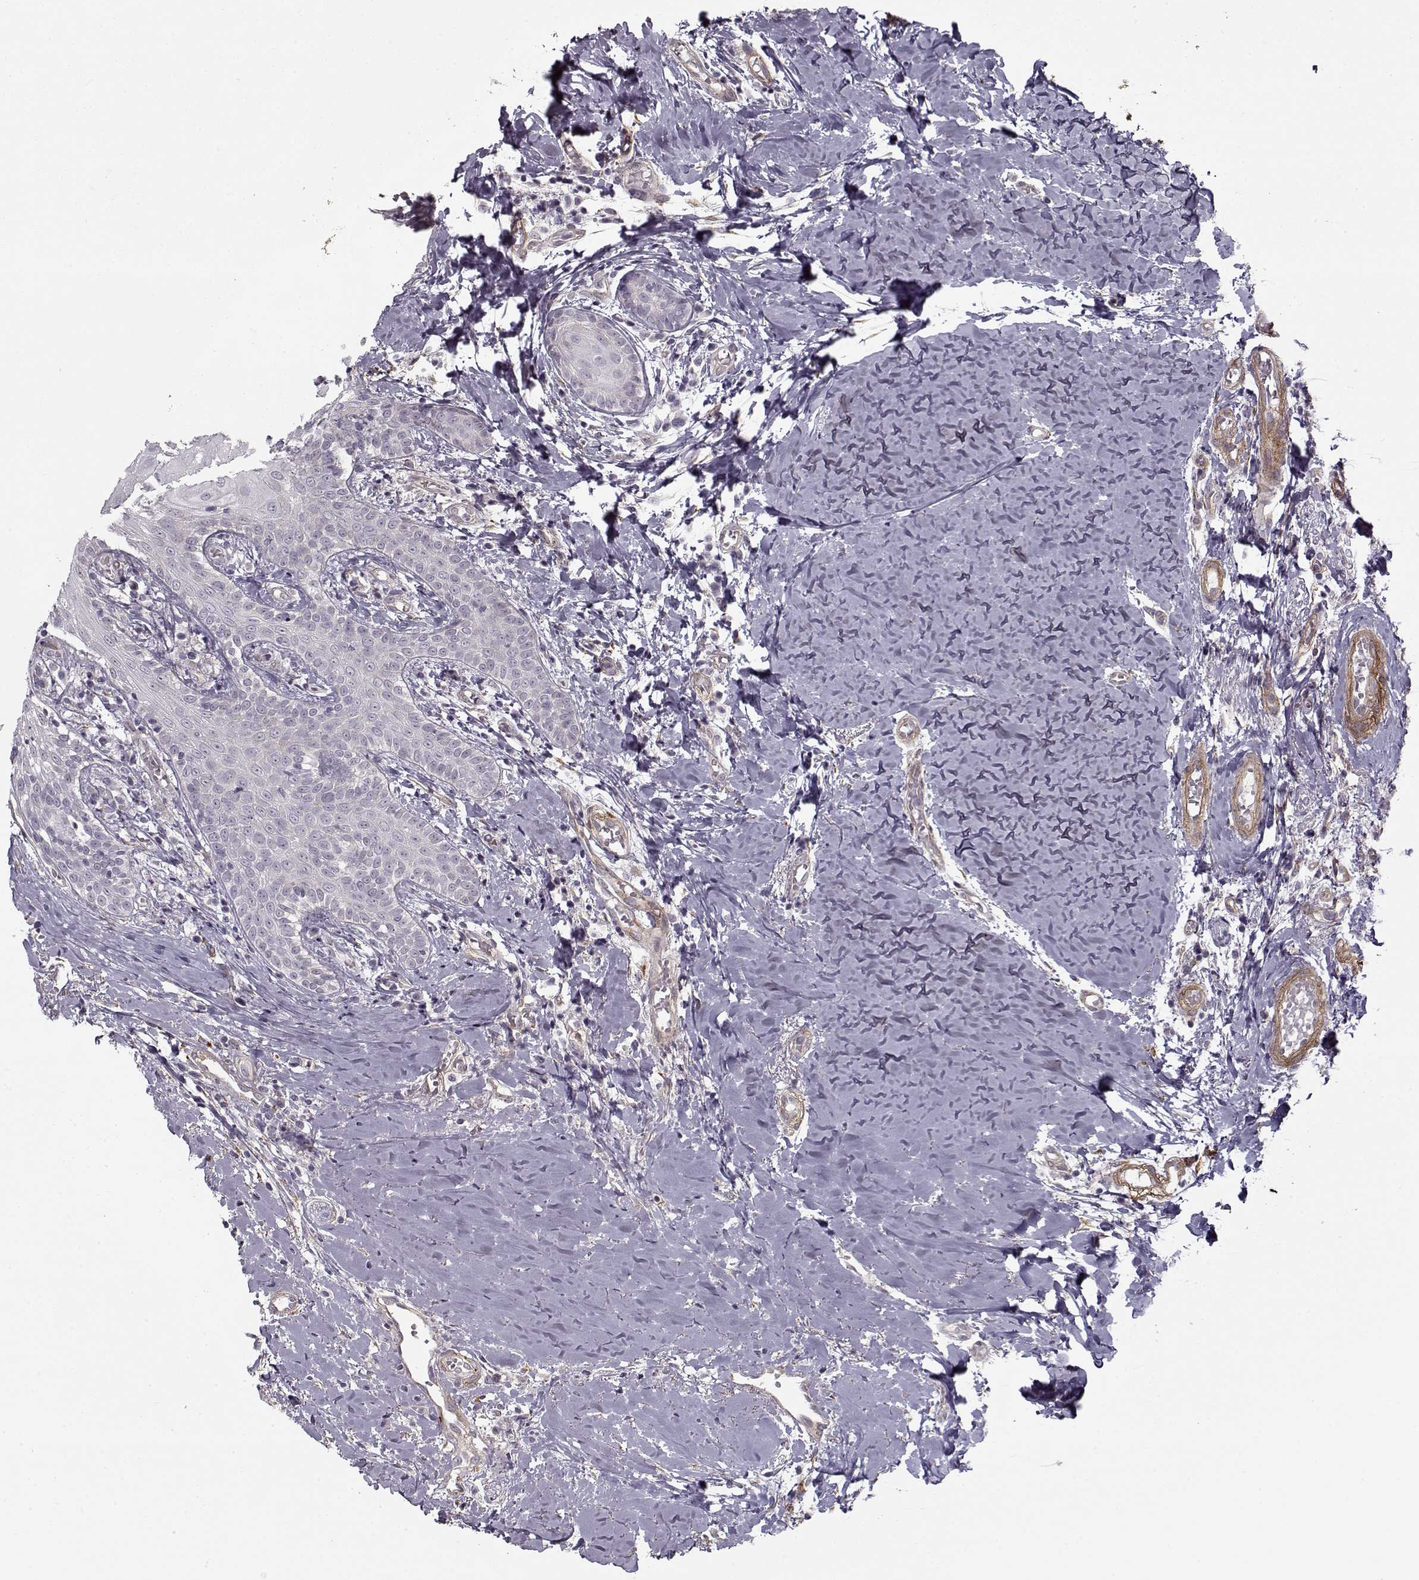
{"staining": {"intensity": "negative", "quantity": "none", "location": "none"}, "tissue": "head and neck cancer", "cell_type": "Tumor cells", "image_type": "cancer", "snomed": [{"axis": "morphology", "description": "Normal tissue, NOS"}, {"axis": "morphology", "description": "Squamous cell carcinoma, NOS"}, {"axis": "topography", "description": "Oral tissue"}, {"axis": "topography", "description": "Salivary gland"}, {"axis": "topography", "description": "Head-Neck"}], "caption": "Human head and neck squamous cell carcinoma stained for a protein using immunohistochemistry shows no expression in tumor cells.", "gene": "LAMB2", "patient": {"sex": "female", "age": 62}}